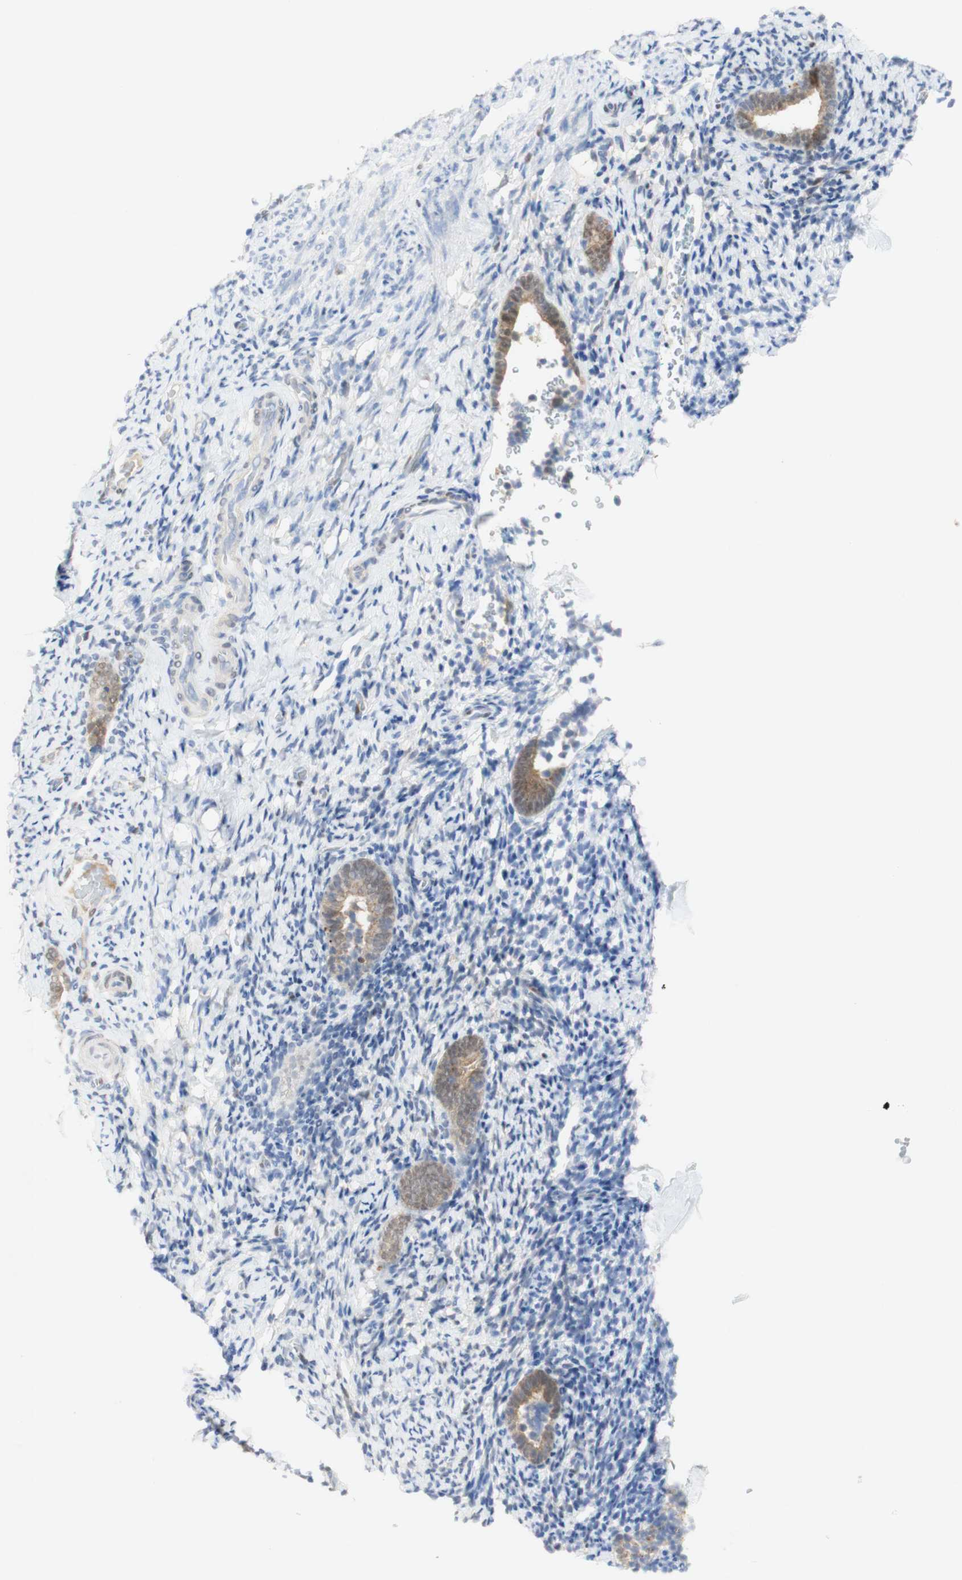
{"staining": {"intensity": "negative", "quantity": "none", "location": "none"}, "tissue": "endometrium", "cell_type": "Cells in endometrial stroma", "image_type": "normal", "snomed": [{"axis": "morphology", "description": "Normal tissue, NOS"}, {"axis": "topography", "description": "Endometrium"}], "caption": "IHC histopathology image of benign human endometrium stained for a protein (brown), which shows no staining in cells in endometrial stroma.", "gene": "SELENBP1", "patient": {"sex": "female", "age": 51}}